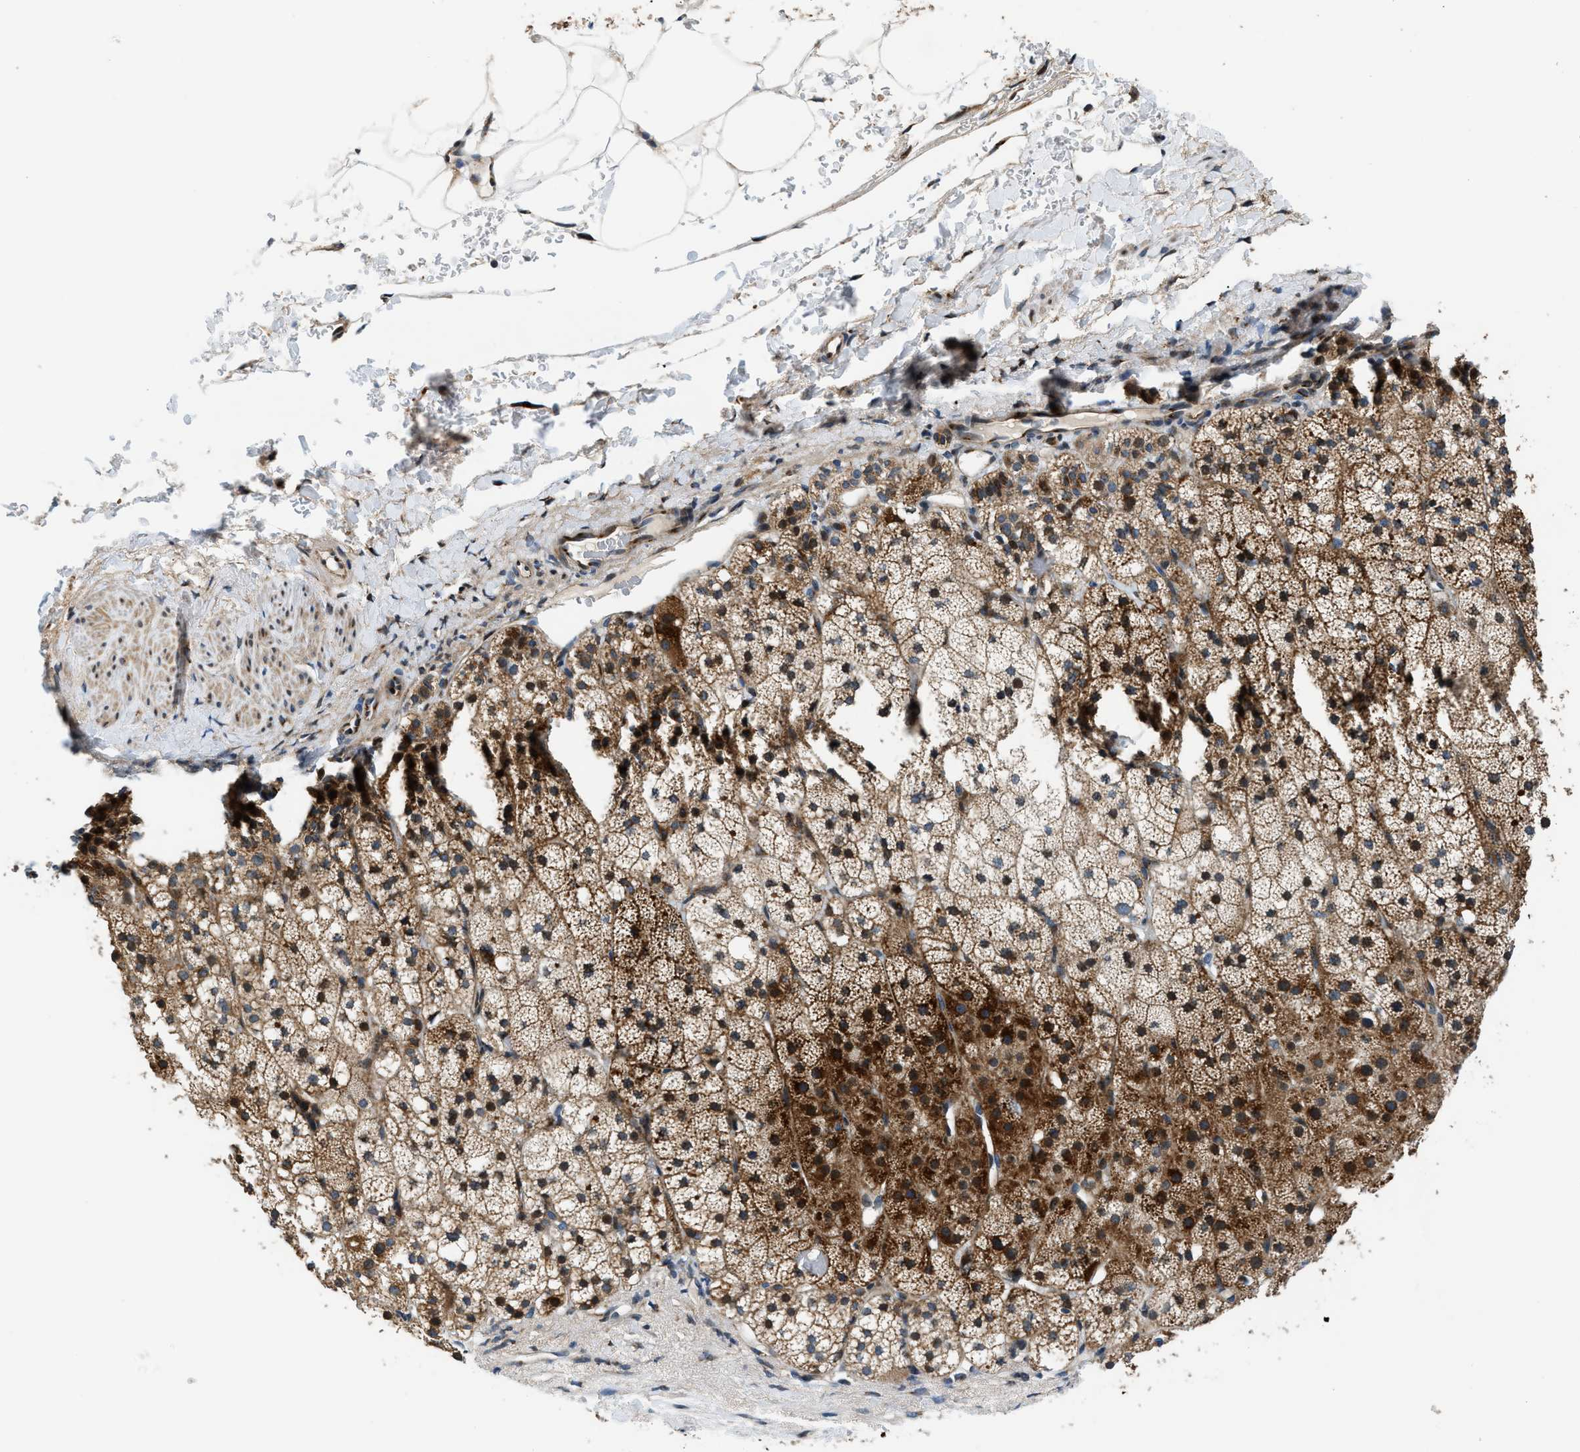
{"staining": {"intensity": "strong", "quantity": "25%-75%", "location": "cytoplasmic/membranous"}, "tissue": "adrenal gland", "cell_type": "Glandular cells", "image_type": "normal", "snomed": [{"axis": "morphology", "description": "Normal tissue, NOS"}, {"axis": "topography", "description": "Adrenal gland"}], "caption": "Brown immunohistochemical staining in normal adrenal gland exhibits strong cytoplasmic/membranous expression in about 25%-75% of glandular cells. (DAB (3,3'-diaminobenzidine) IHC with brightfield microscopy, high magnification).", "gene": "FUT8", "patient": {"sex": "male", "age": 35}}